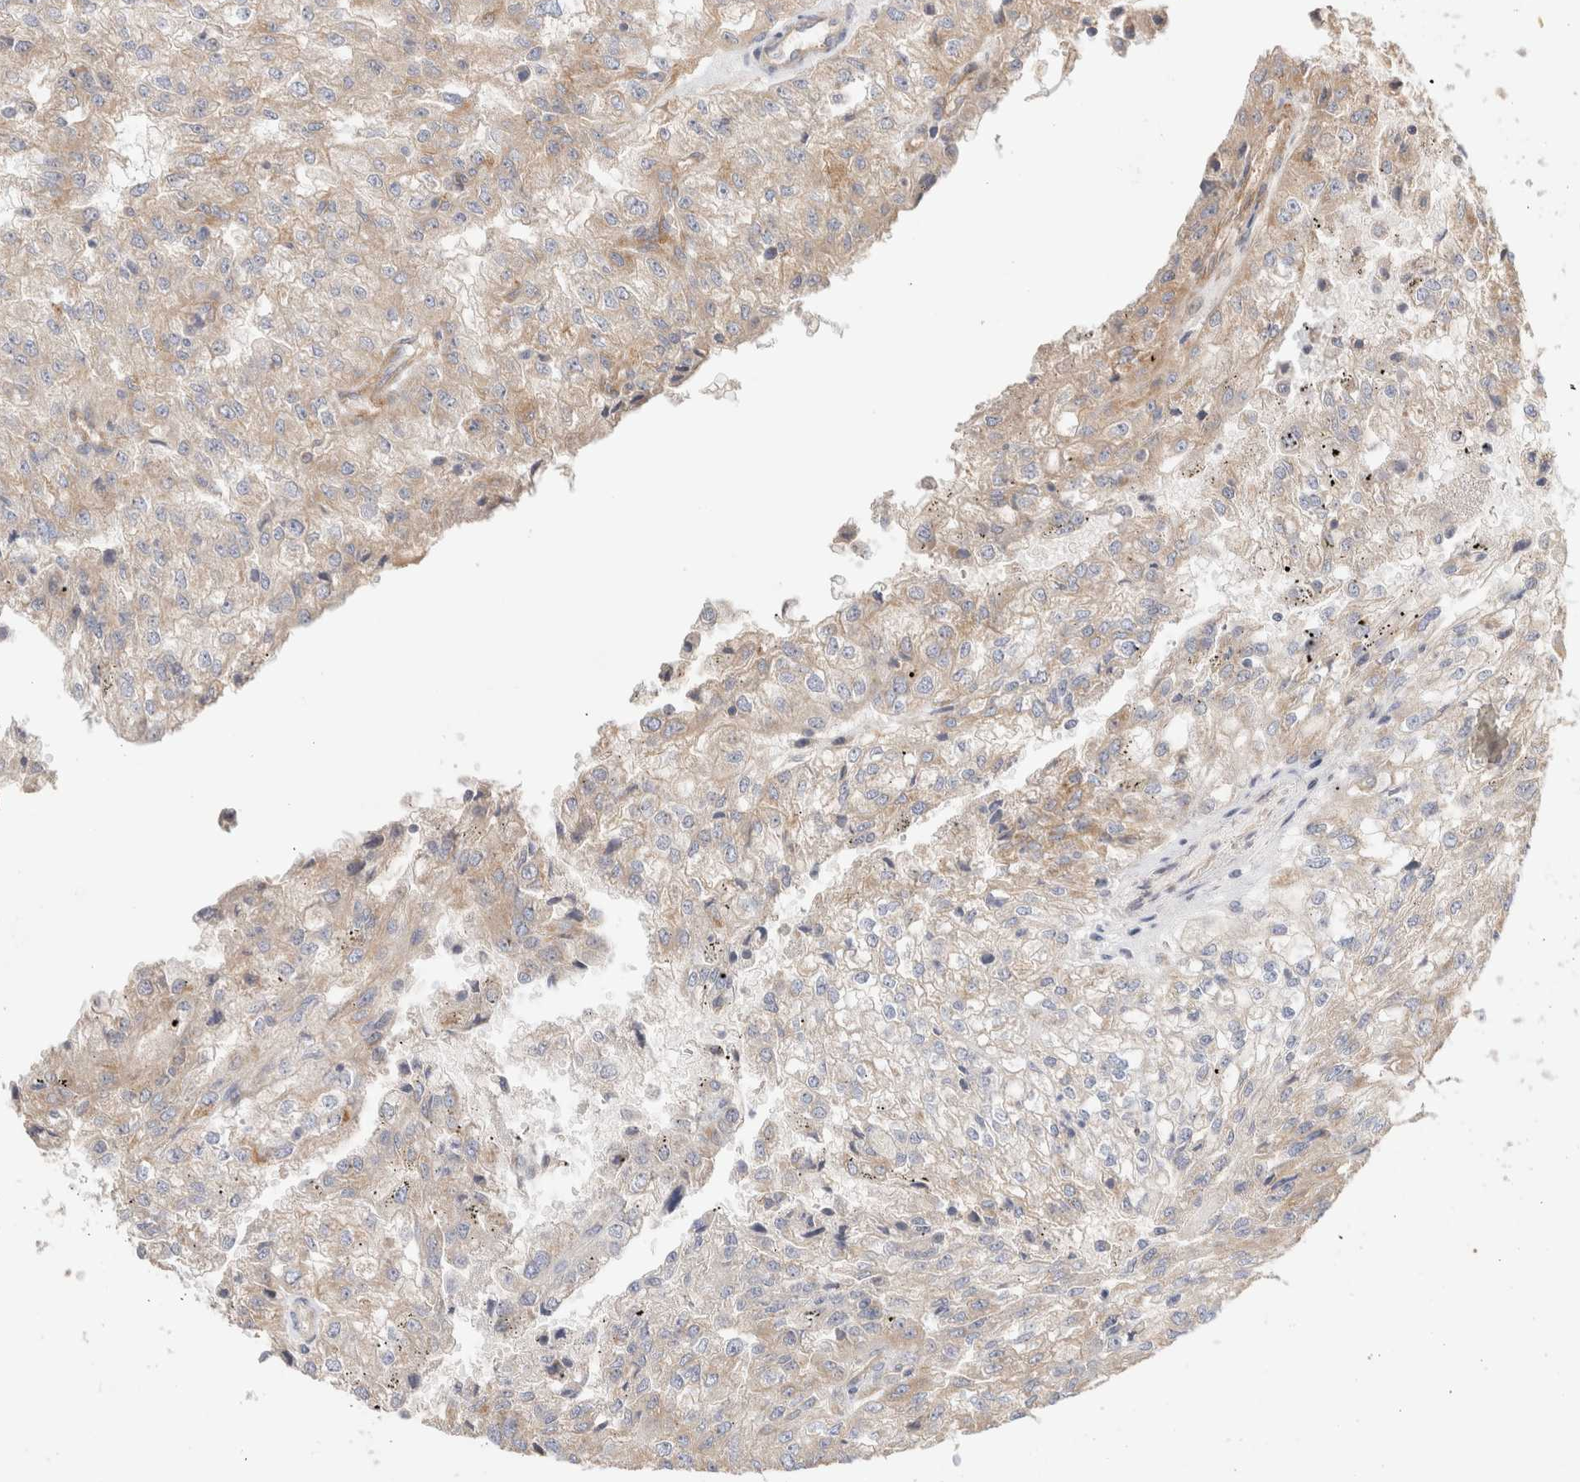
{"staining": {"intensity": "weak", "quantity": ">75%", "location": "cytoplasmic/membranous"}, "tissue": "renal cancer", "cell_type": "Tumor cells", "image_type": "cancer", "snomed": [{"axis": "morphology", "description": "Adenocarcinoma, NOS"}, {"axis": "topography", "description": "Kidney"}], "caption": "Human renal adenocarcinoma stained for a protein (brown) shows weak cytoplasmic/membranous positive expression in about >75% of tumor cells.", "gene": "B3GNTL1", "patient": {"sex": "female", "age": 54}}